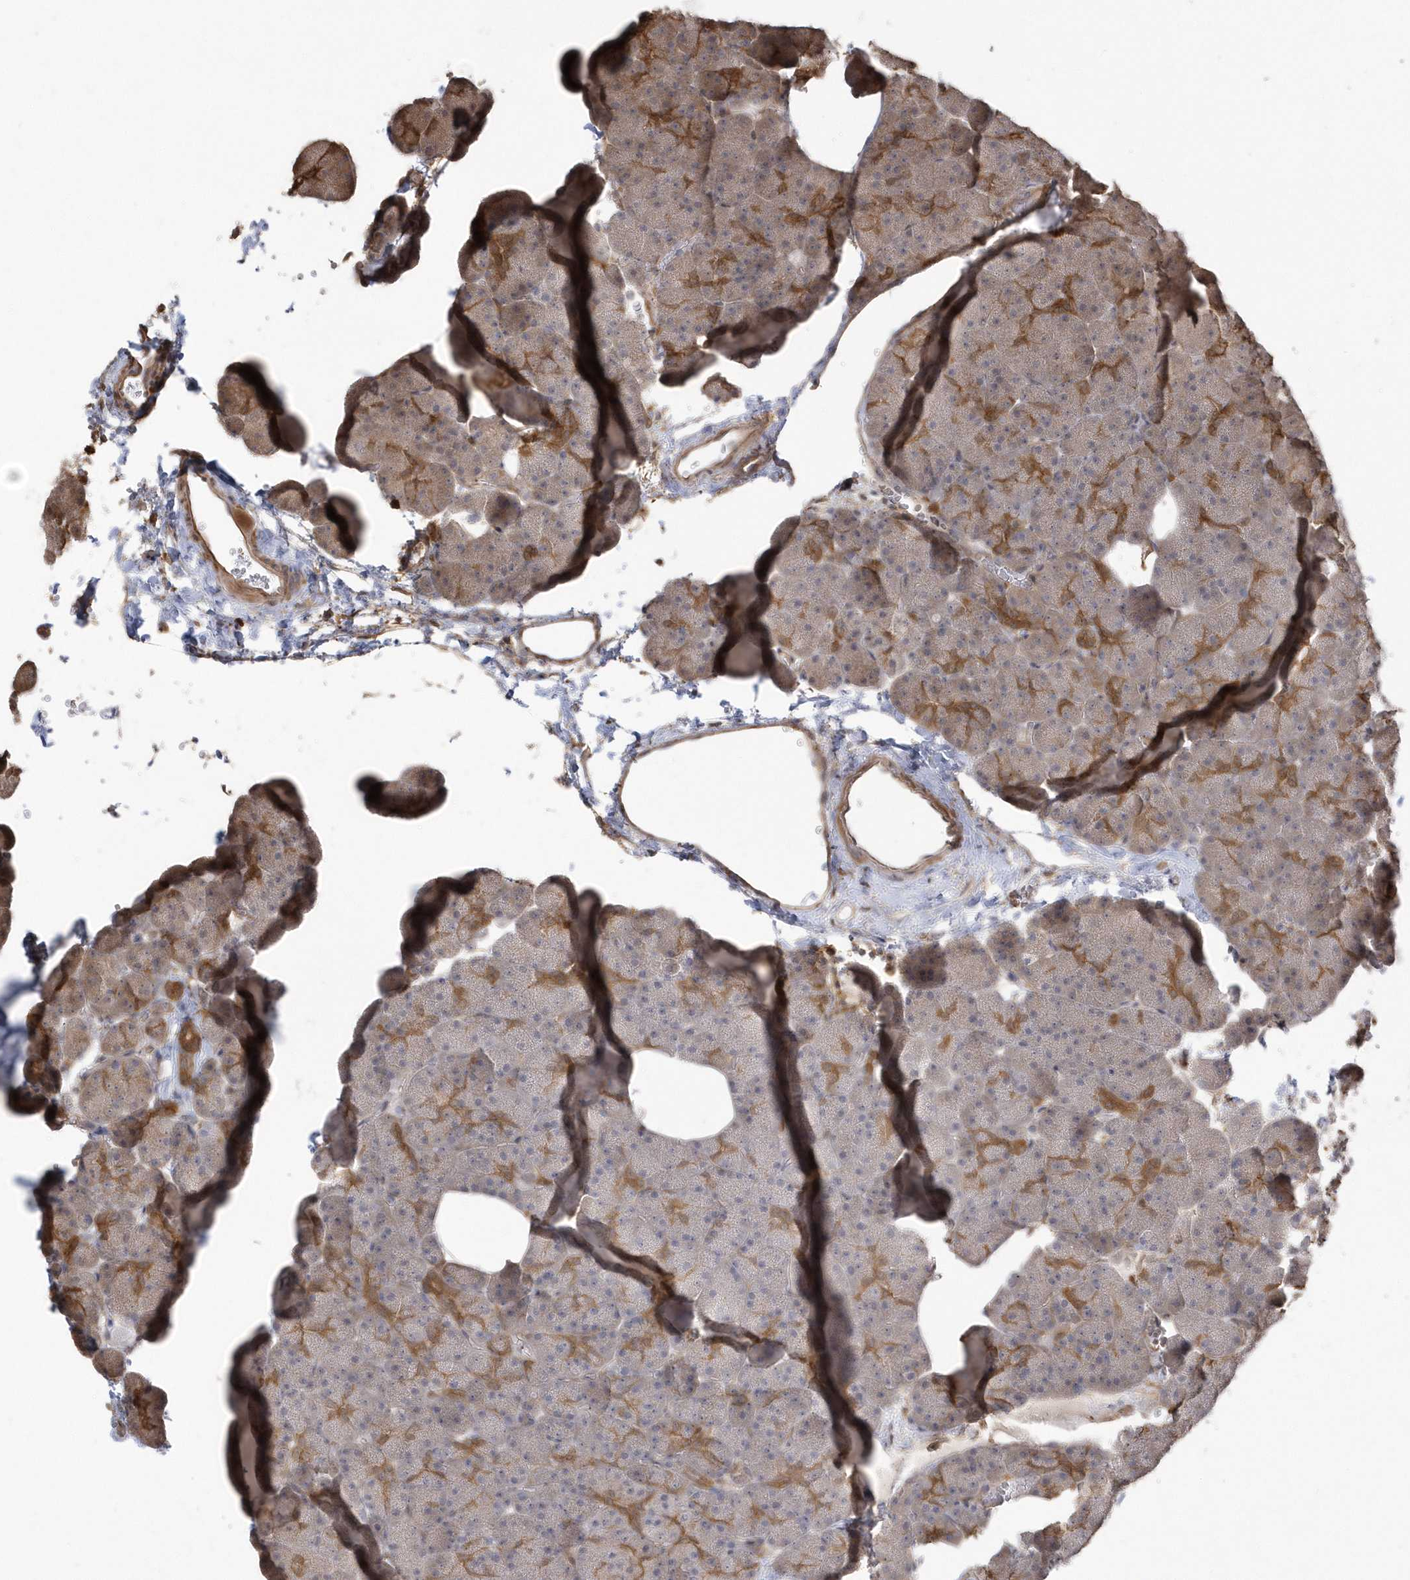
{"staining": {"intensity": "strong", "quantity": "25%-75%", "location": "cytoplasmic/membranous"}, "tissue": "pancreas", "cell_type": "Exocrine glandular cells", "image_type": "normal", "snomed": [{"axis": "morphology", "description": "Normal tissue, NOS"}, {"axis": "morphology", "description": "Carcinoid, malignant, NOS"}, {"axis": "topography", "description": "Pancreas"}], "caption": "Immunohistochemical staining of unremarkable pancreas demonstrates strong cytoplasmic/membranous protein staining in approximately 25%-75% of exocrine glandular cells.", "gene": "HNMT", "patient": {"sex": "female", "age": 35}}